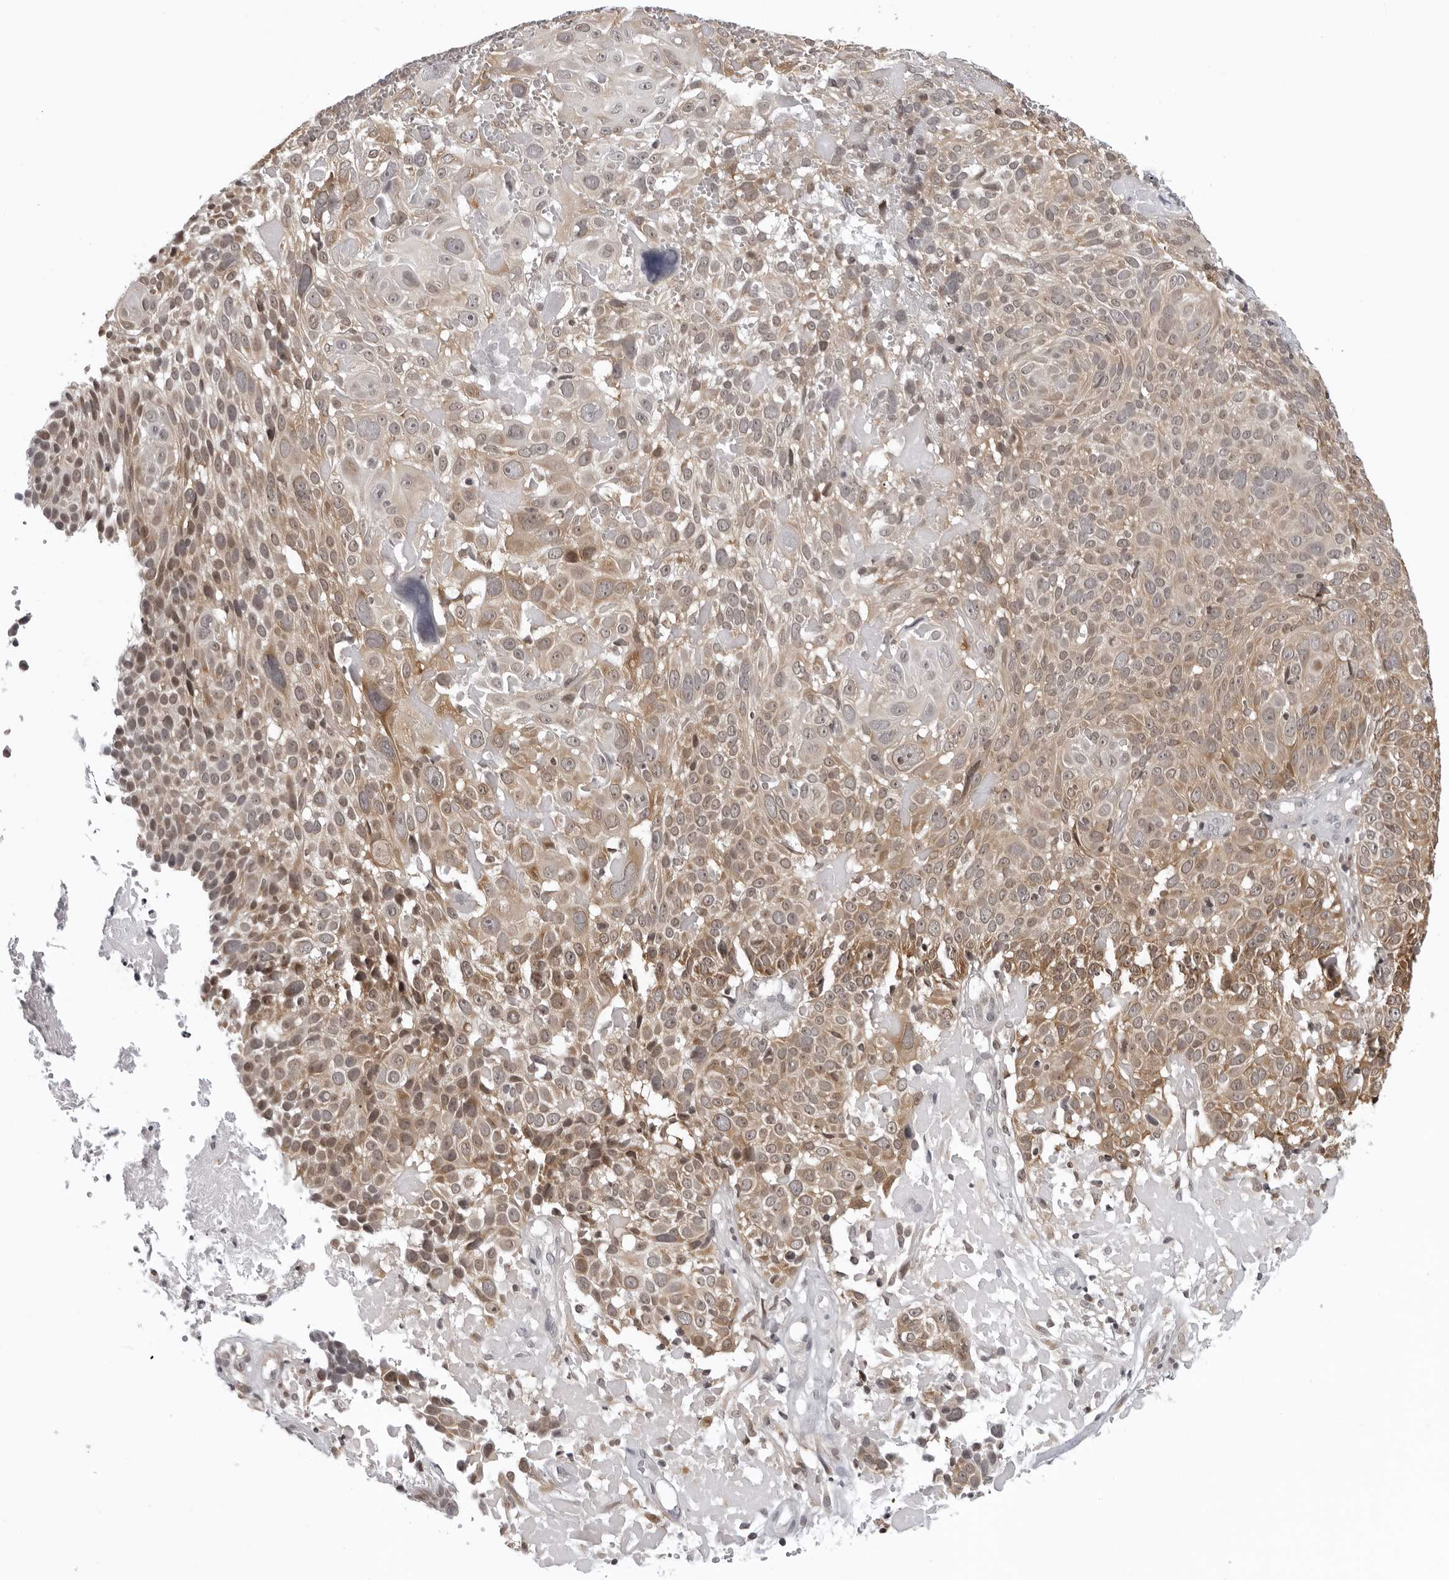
{"staining": {"intensity": "moderate", "quantity": "25%-75%", "location": "cytoplasmic/membranous"}, "tissue": "cervical cancer", "cell_type": "Tumor cells", "image_type": "cancer", "snomed": [{"axis": "morphology", "description": "Squamous cell carcinoma, NOS"}, {"axis": "topography", "description": "Cervix"}], "caption": "Protein staining by immunohistochemistry (IHC) shows moderate cytoplasmic/membranous expression in about 25%-75% of tumor cells in squamous cell carcinoma (cervical). (DAB = brown stain, brightfield microscopy at high magnification).", "gene": "MRPS15", "patient": {"sex": "female", "age": 74}}